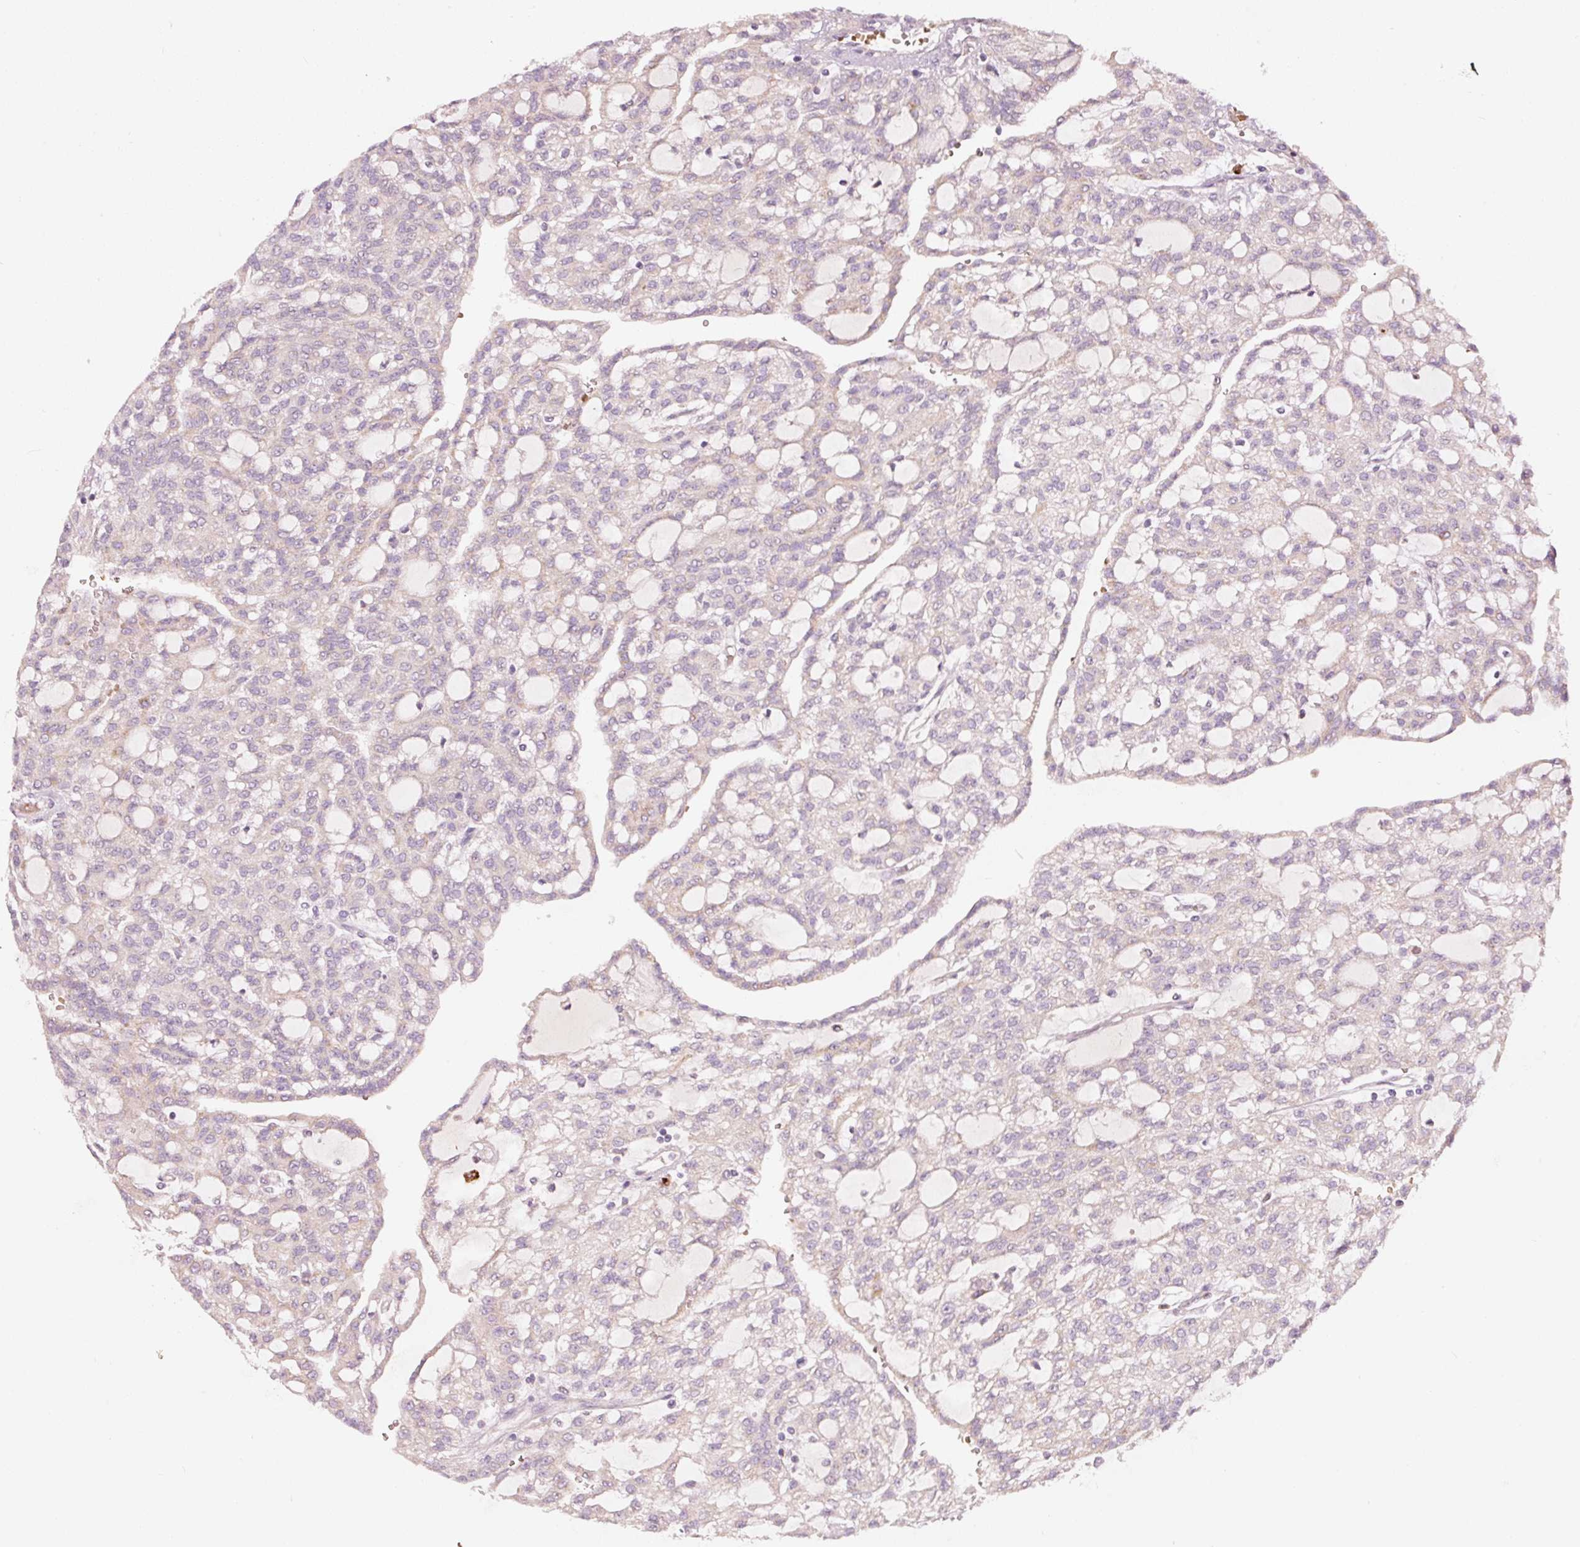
{"staining": {"intensity": "negative", "quantity": "none", "location": "none"}, "tissue": "renal cancer", "cell_type": "Tumor cells", "image_type": "cancer", "snomed": [{"axis": "morphology", "description": "Adenocarcinoma, NOS"}, {"axis": "topography", "description": "Kidney"}], "caption": "High power microscopy micrograph of an immunohistochemistry micrograph of adenocarcinoma (renal), revealing no significant positivity in tumor cells.", "gene": "KLHL21", "patient": {"sex": "male", "age": 63}}